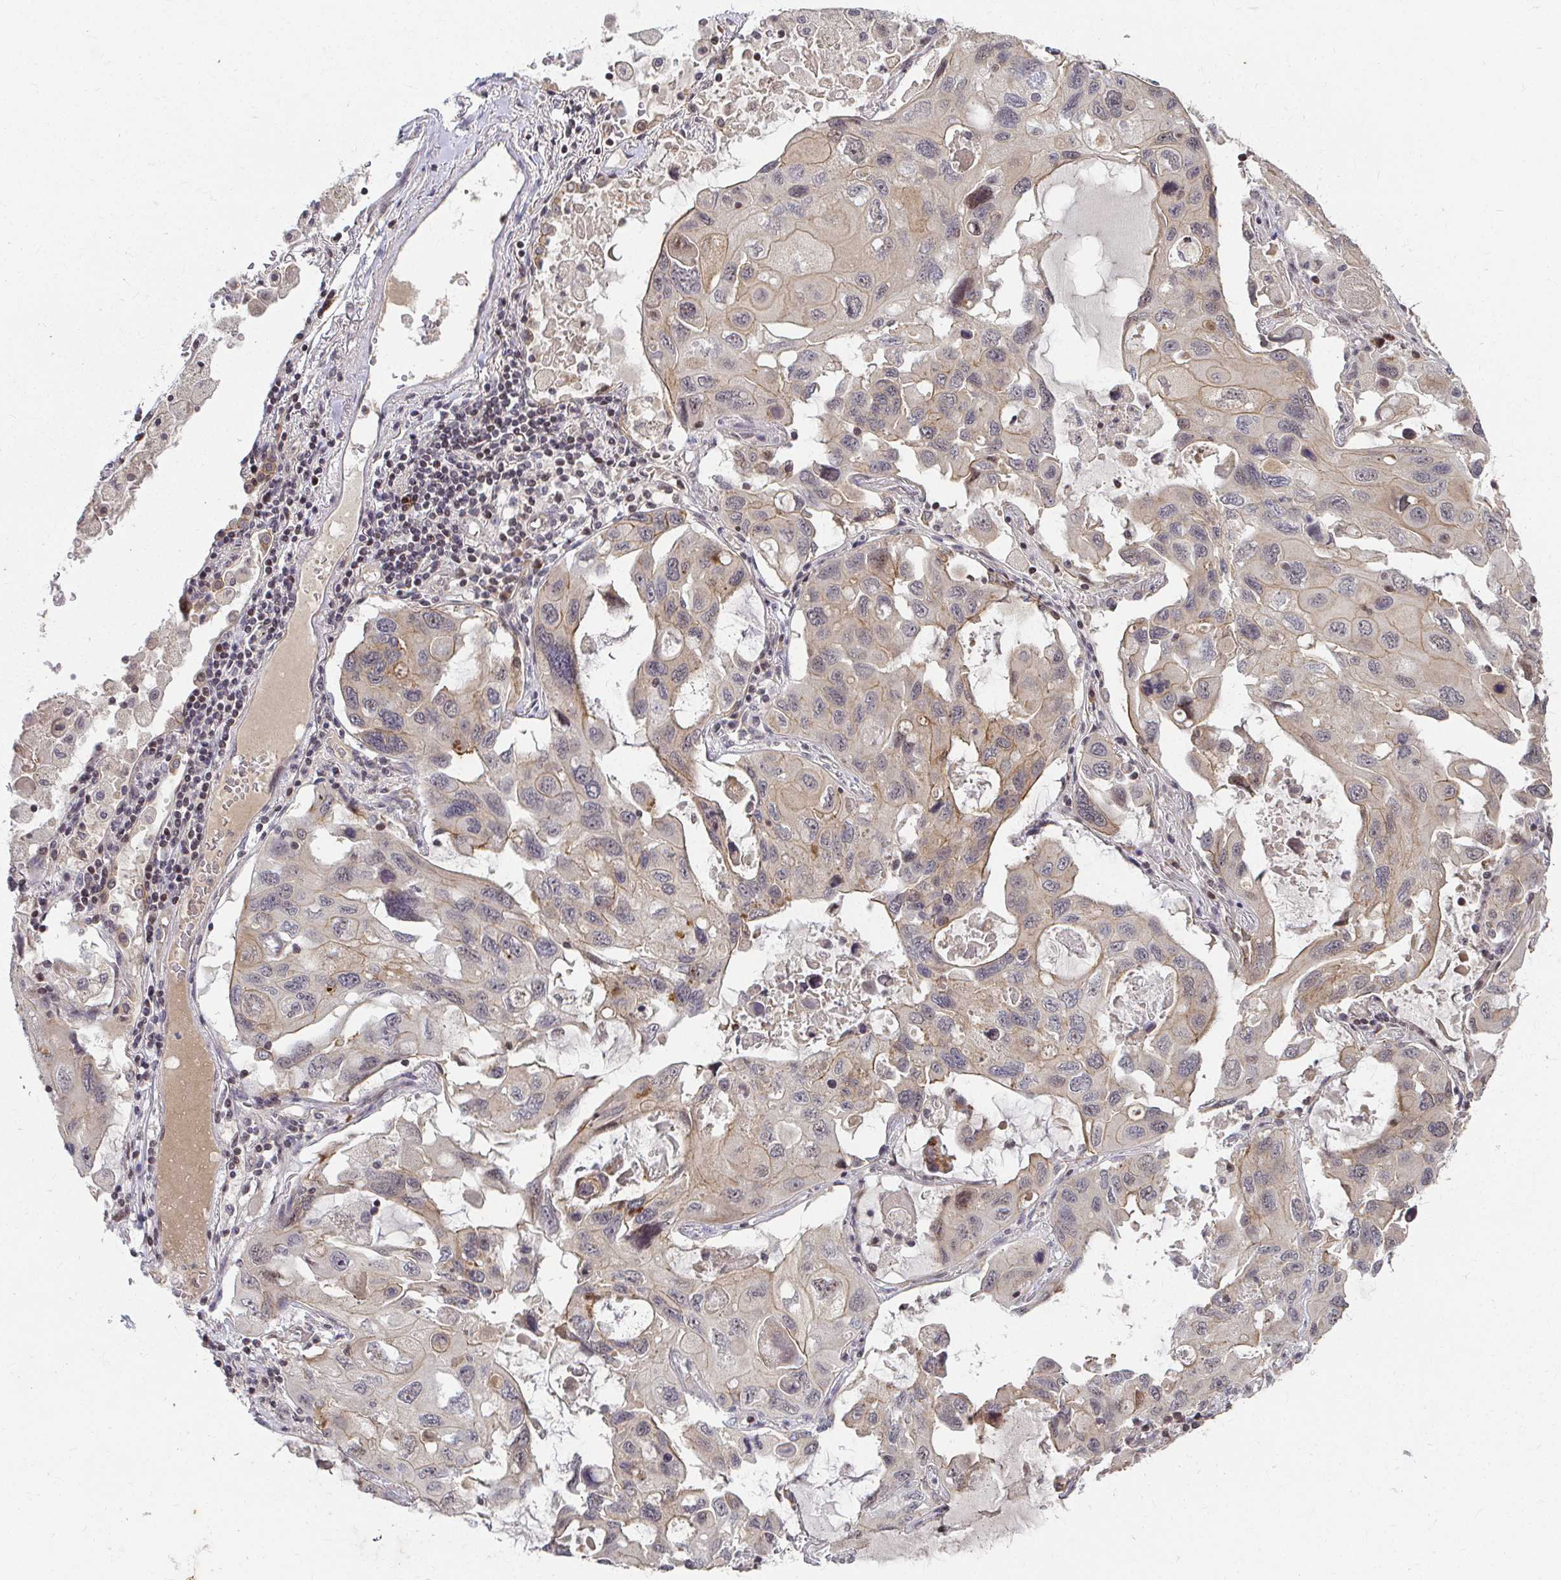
{"staining": {"intensity": "weak", "quantity": "<25%", "location": "cytoplasmic/membranous"}, "tissue": "lung cancer", "cell_type": "Tumor cells", "image_type": "cancer", "snomed": [{"axis": "morphology", "description": "Squamous cell carcinoma, NOS"}, {"axis": "topography", "description": "Lung"}], "caption": "A photomicrograph of lung cancer (squamous cell carcinoma) stained for a protein displays no brown staining in tumor cells. The staining is performed using DAB (3,3'-diaminobenzidine) brown chromogen with nuclei counter-stained in using hematoxylin.", "gene": "ANK3", "patient": {"sex": "female", "age": 73}}